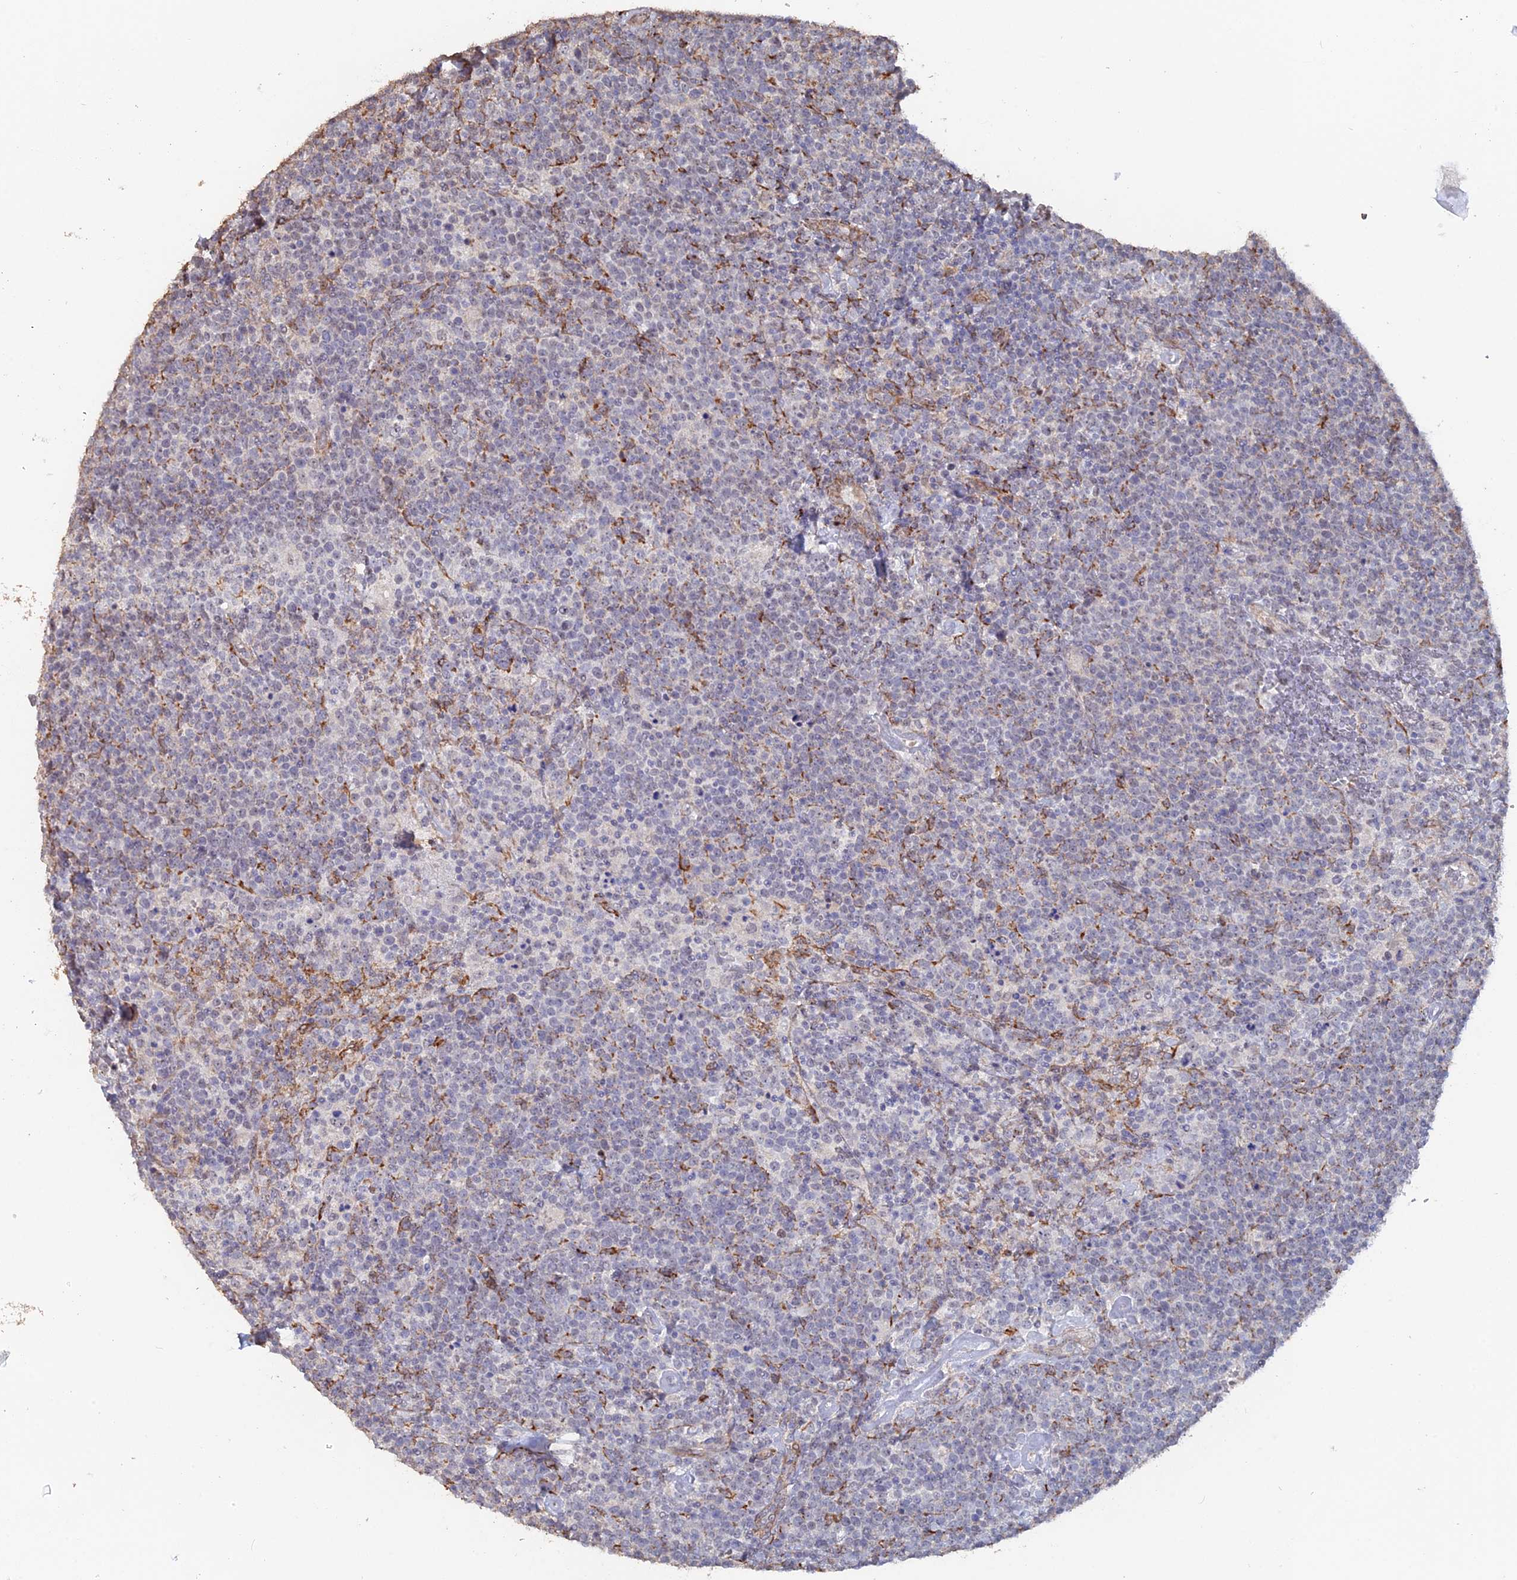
{"staining": {"intensity": "negative", "quantity": "none", "location": "none"}, "tissue": "lymphoma", "cell_type": "Tumor cells", "image_type": "cancer", "snomed": [{"axis": "morphology", "description": "Malignant lymphoma, non-Hodgkin's type, High grade"}, {"axis": "topography", "description": "Lymph node"}], "caption": "Immunohistochemistry image of neoplastic tissue: malignant lymphoma, non-Hodgkin's type (high-grade) stained with DAB (3,3'-diaminobenzidine) reveals no significant protein expression in tumor cells.", "gene": "SEMG2", "patient": {"sex": "male", "age": 61}}